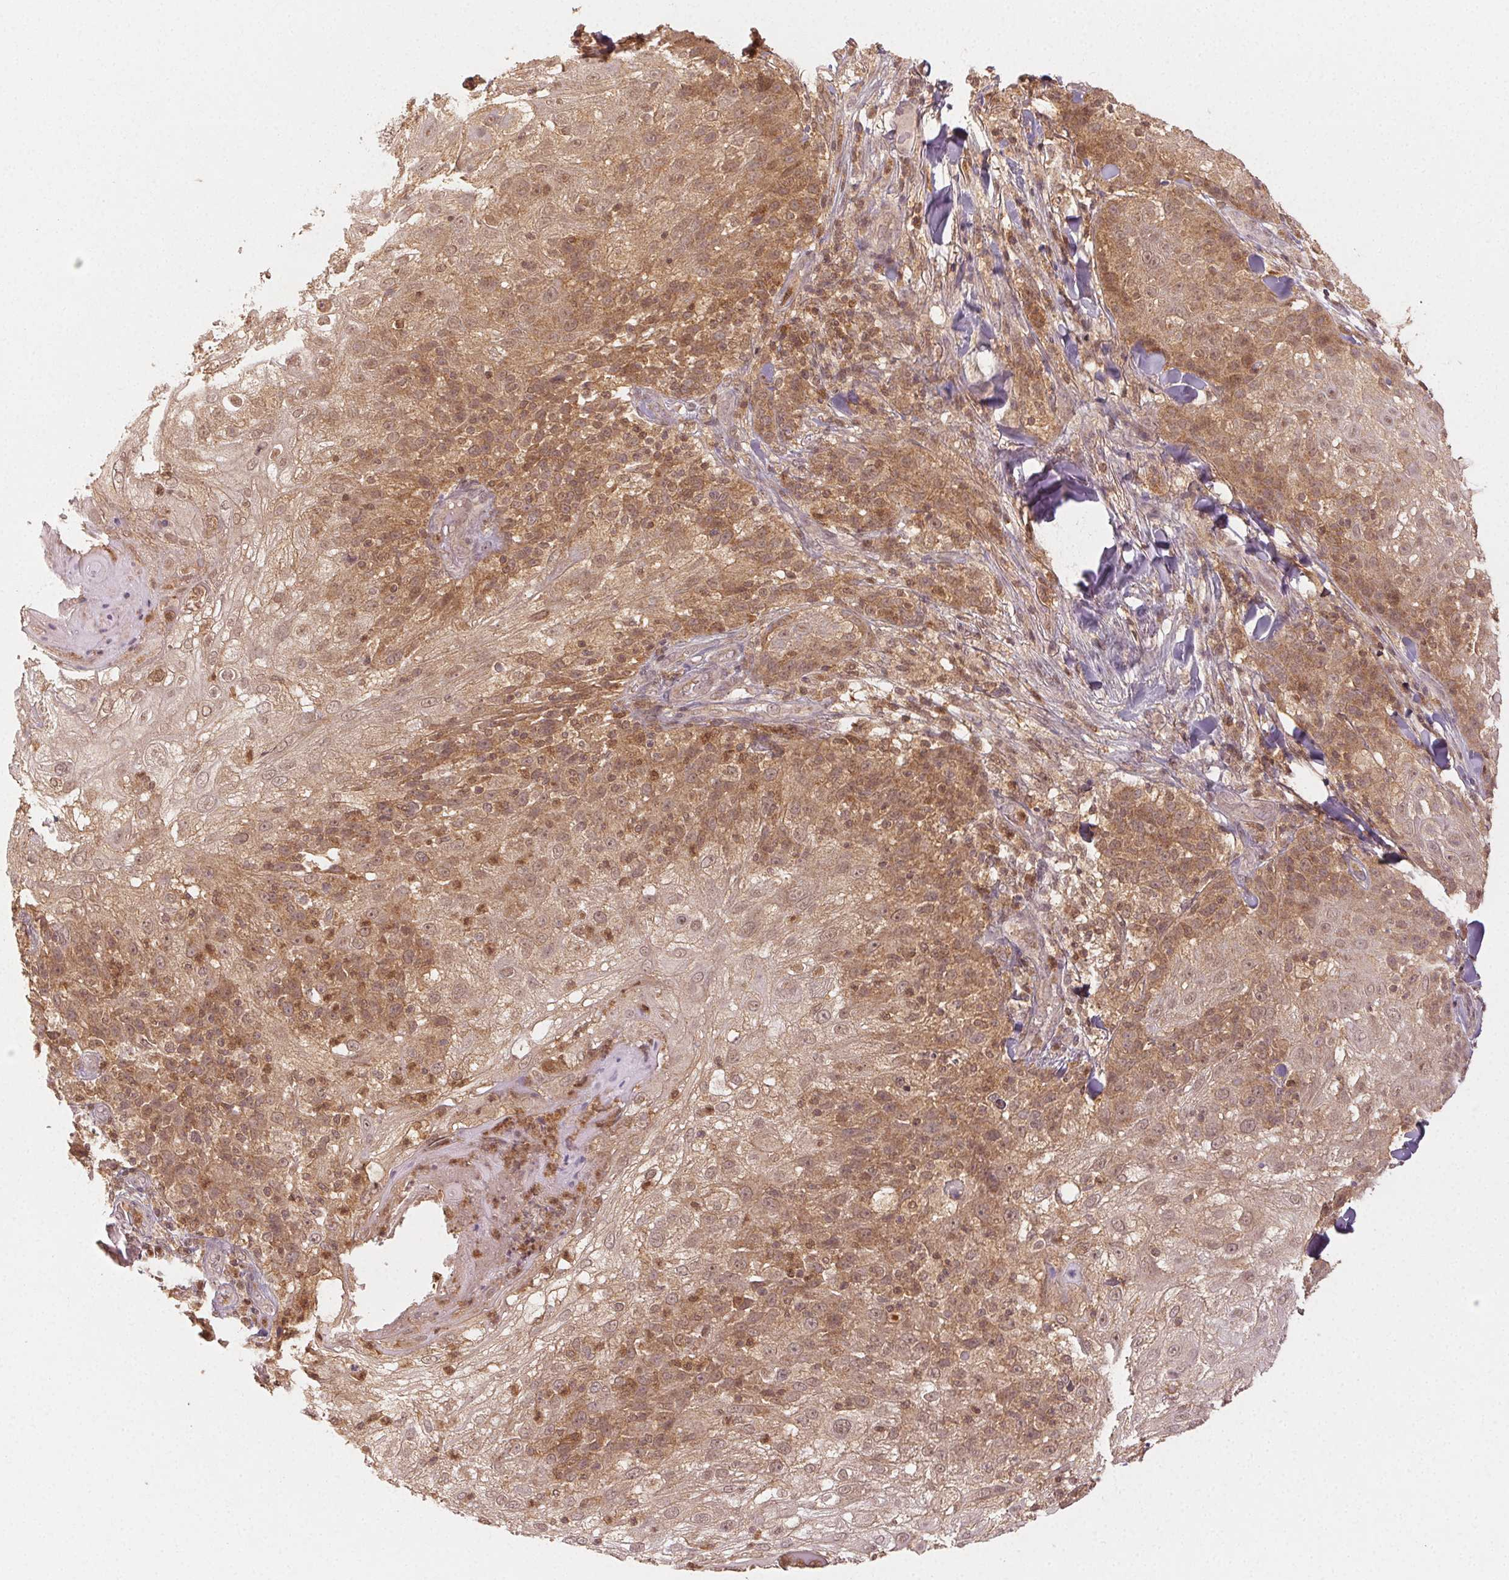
{"staining": {"intensity": "moderate", "quantity": "25%-75%", "location": "cytoplasmic/membranous,nuclear"}, "tissue": "skin cancer", "cell_type": "Tumor cells", "image_type": "cancer", "snomed": [{"axis": "morphology", "description": "Normal tissue, NOS"}, {"axis": "morphology", "description": "Squamous cell carcinoma, NOS"}, {"axis": "topography", "description": "Skin"}], "caption": "Skin cancer tissue displays moderate cytoplasmic/membranous and nuclear positivity in approximately 25%-75% of tumor cells, visualized by immunohistochemistry.", "gene": "MAPK14", "patient": {"sex": "female", "age": 83}}